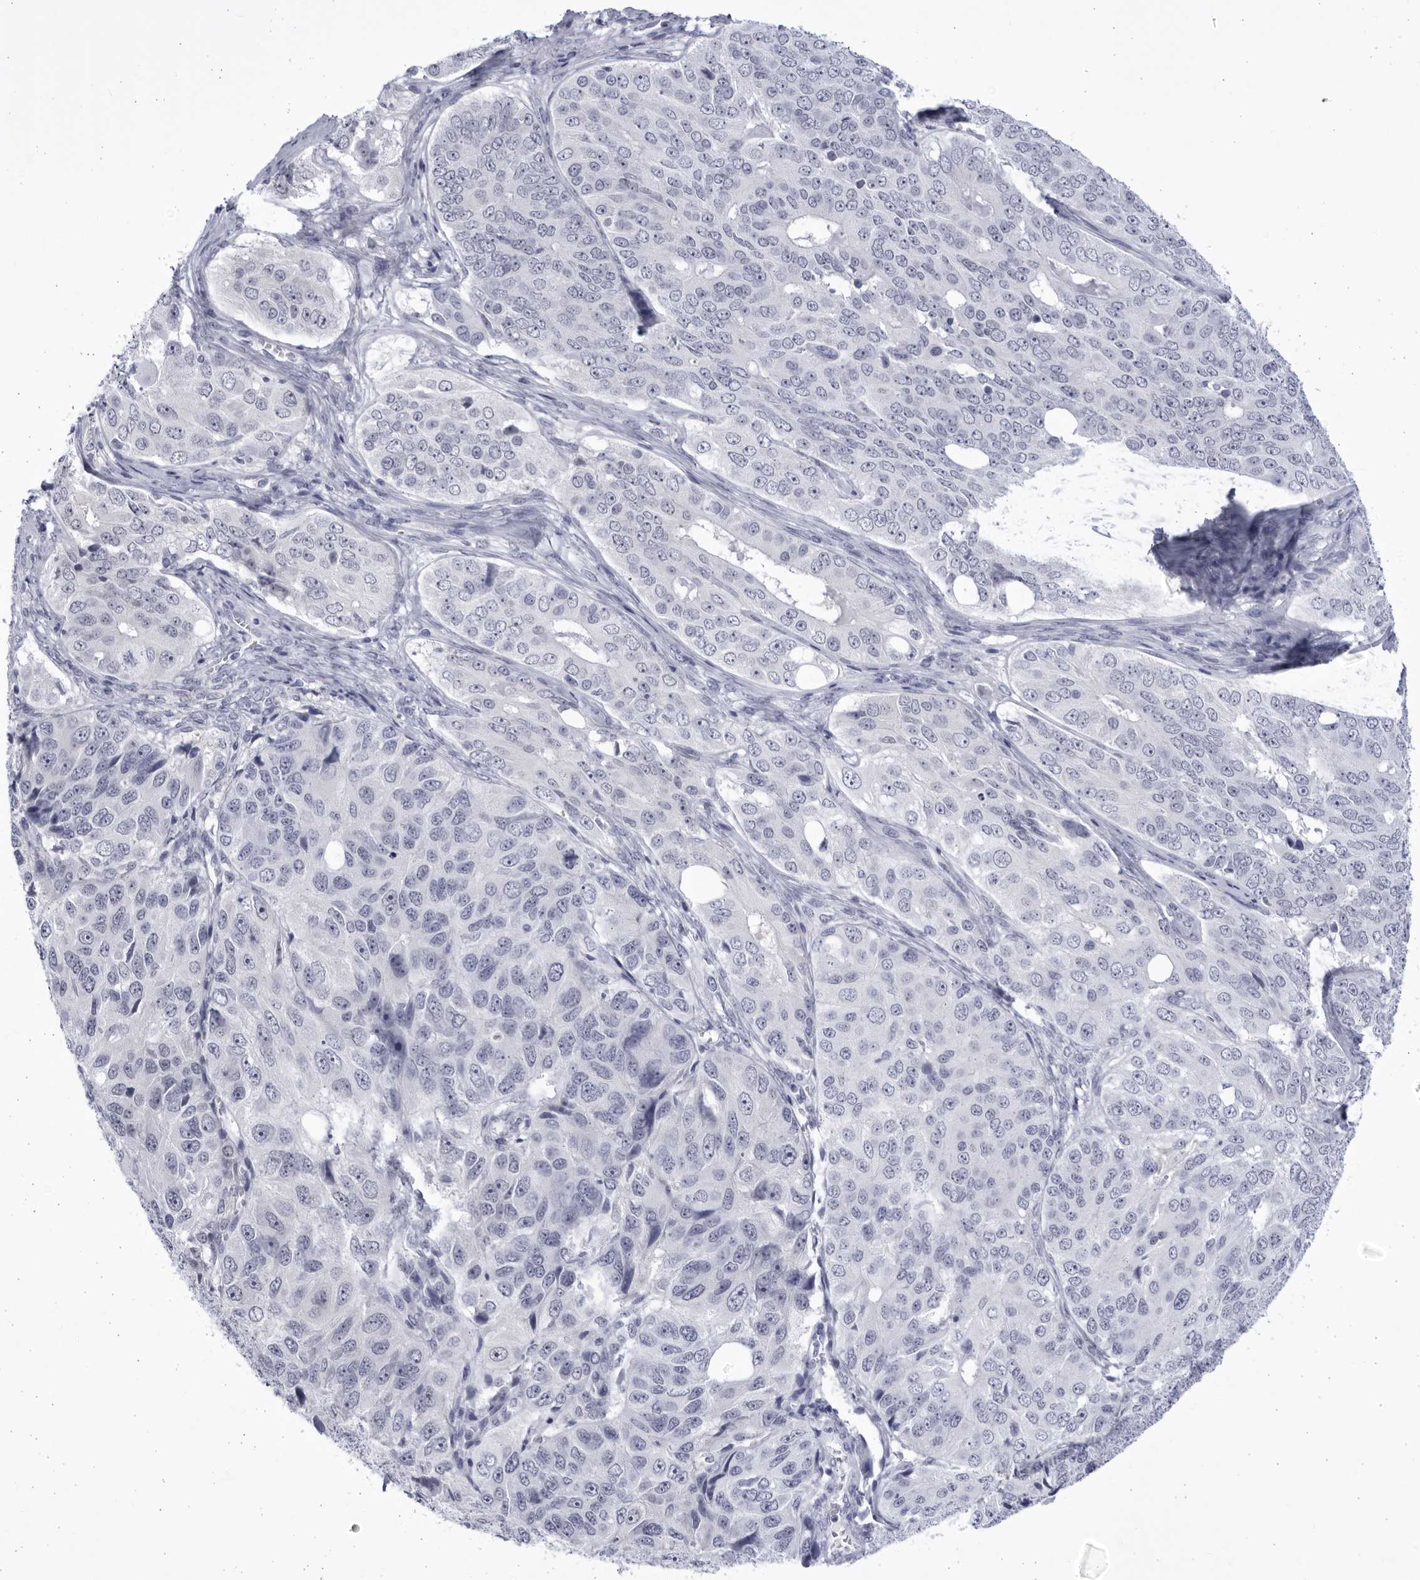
{"staining": {"intensity": "negative", "quantity": "none", "location": "none"}, "tissue": "ovarian cancer", "cell_type": "Tumor cells", "image_type": "cancer", "snomed": [{"axis": "morphology", "description": "Carcinoma, endometroid"}, {"axis": "topography", "description": "Ovary"}], "caption": "IHC photomicrograph of ovarian cancer stained for a protein (brown), which exhibits no expression in tumor cells. (DAB immunohistochemistry with hematoxylin counter stain).", "gene": "CCDC181", "patient": {"sex": "female", "age": 51}}